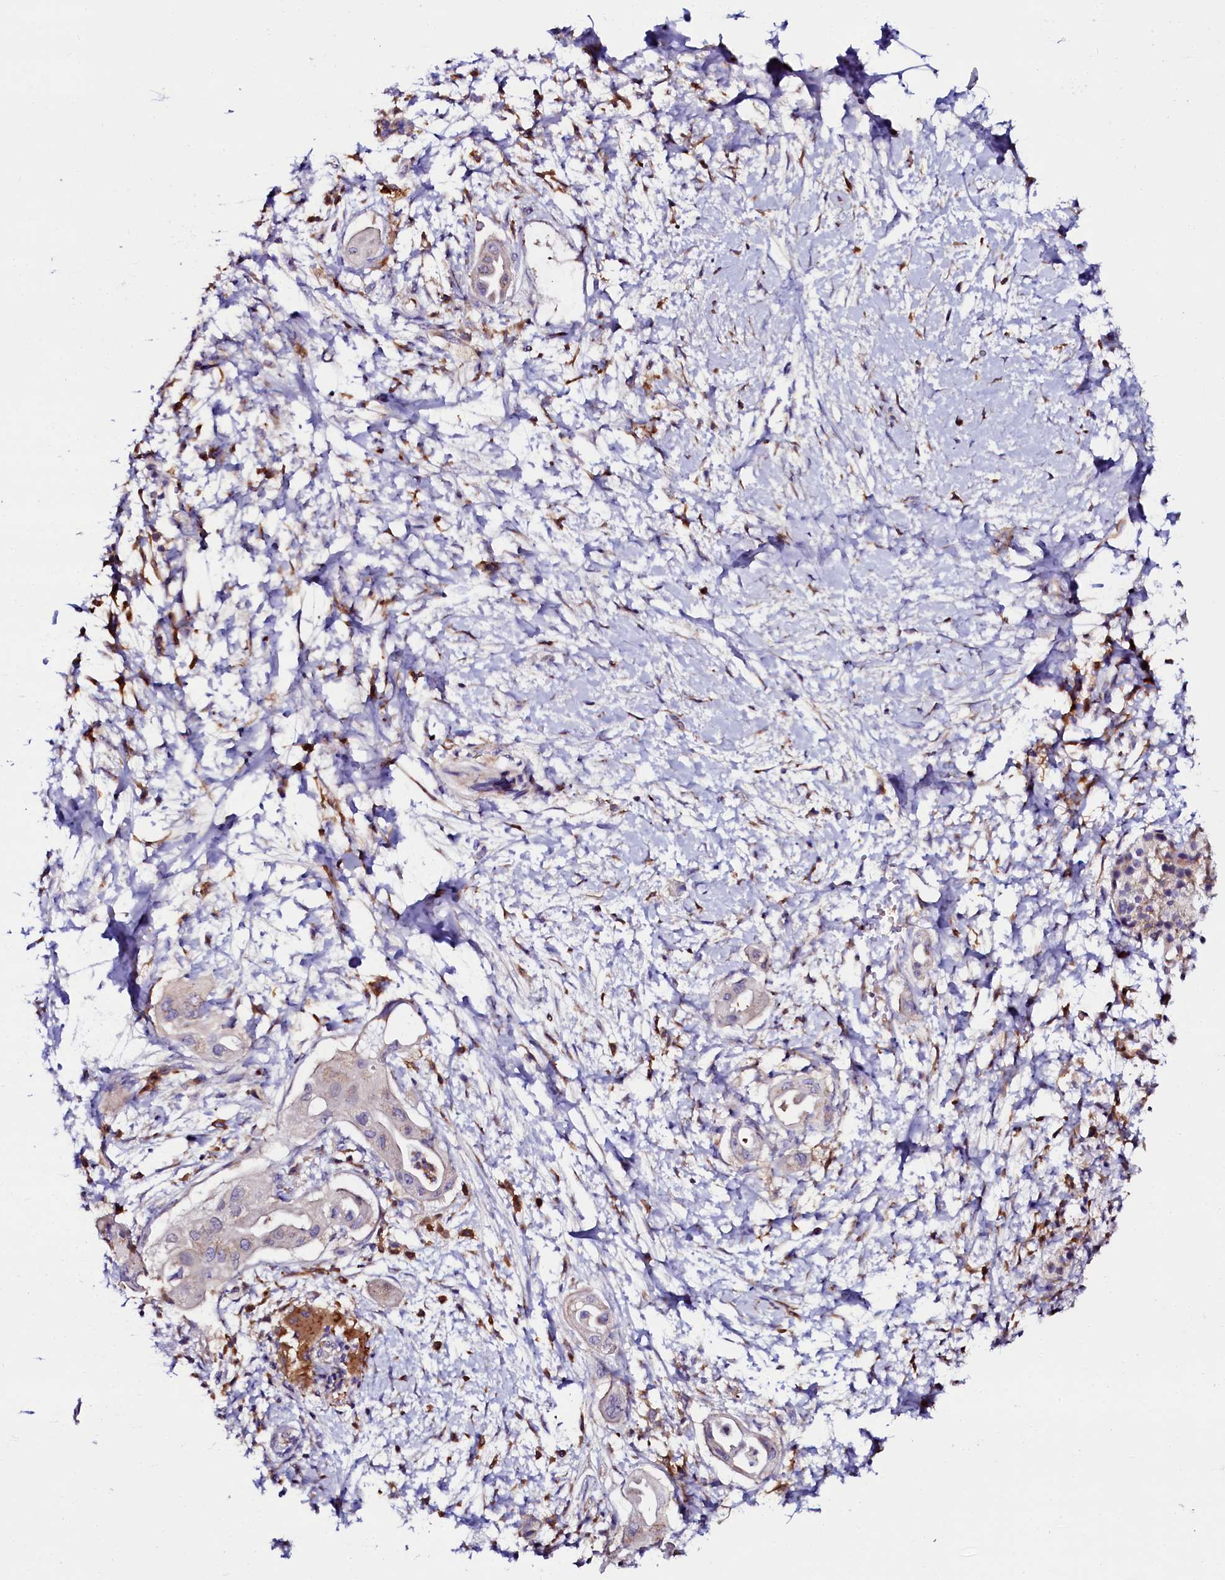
{"staining": {"intensity": "moderate", "quantity": "<25%", "location": "cytoplasmic/membranous"}, "tissue": "pancreatic cancer", "cell_type": "Tumor cells", "image_type": "cancer", "snomed": [{"axis": "morphology", "description": "Adenocarcinoma, NOS"}, {"axis": "topography", "description": "Pancreas"}], "caption": "Immunohistochemistry (IHC) staining of pancreatic cancer, which demonstrates low levels of moderate cytoplasmic/membranous expression in approximately <25% of tumor cells indicating moderate cytoplasmic/membranous protein expression. The staining was performed using DAB (3,3'-diaminobenzidine) (brown) for protein detection and nuclei were counterstained in hematoxylin (blue).", "gene": "OTOL1", "patient": {"sex": "male", "age": 68}}